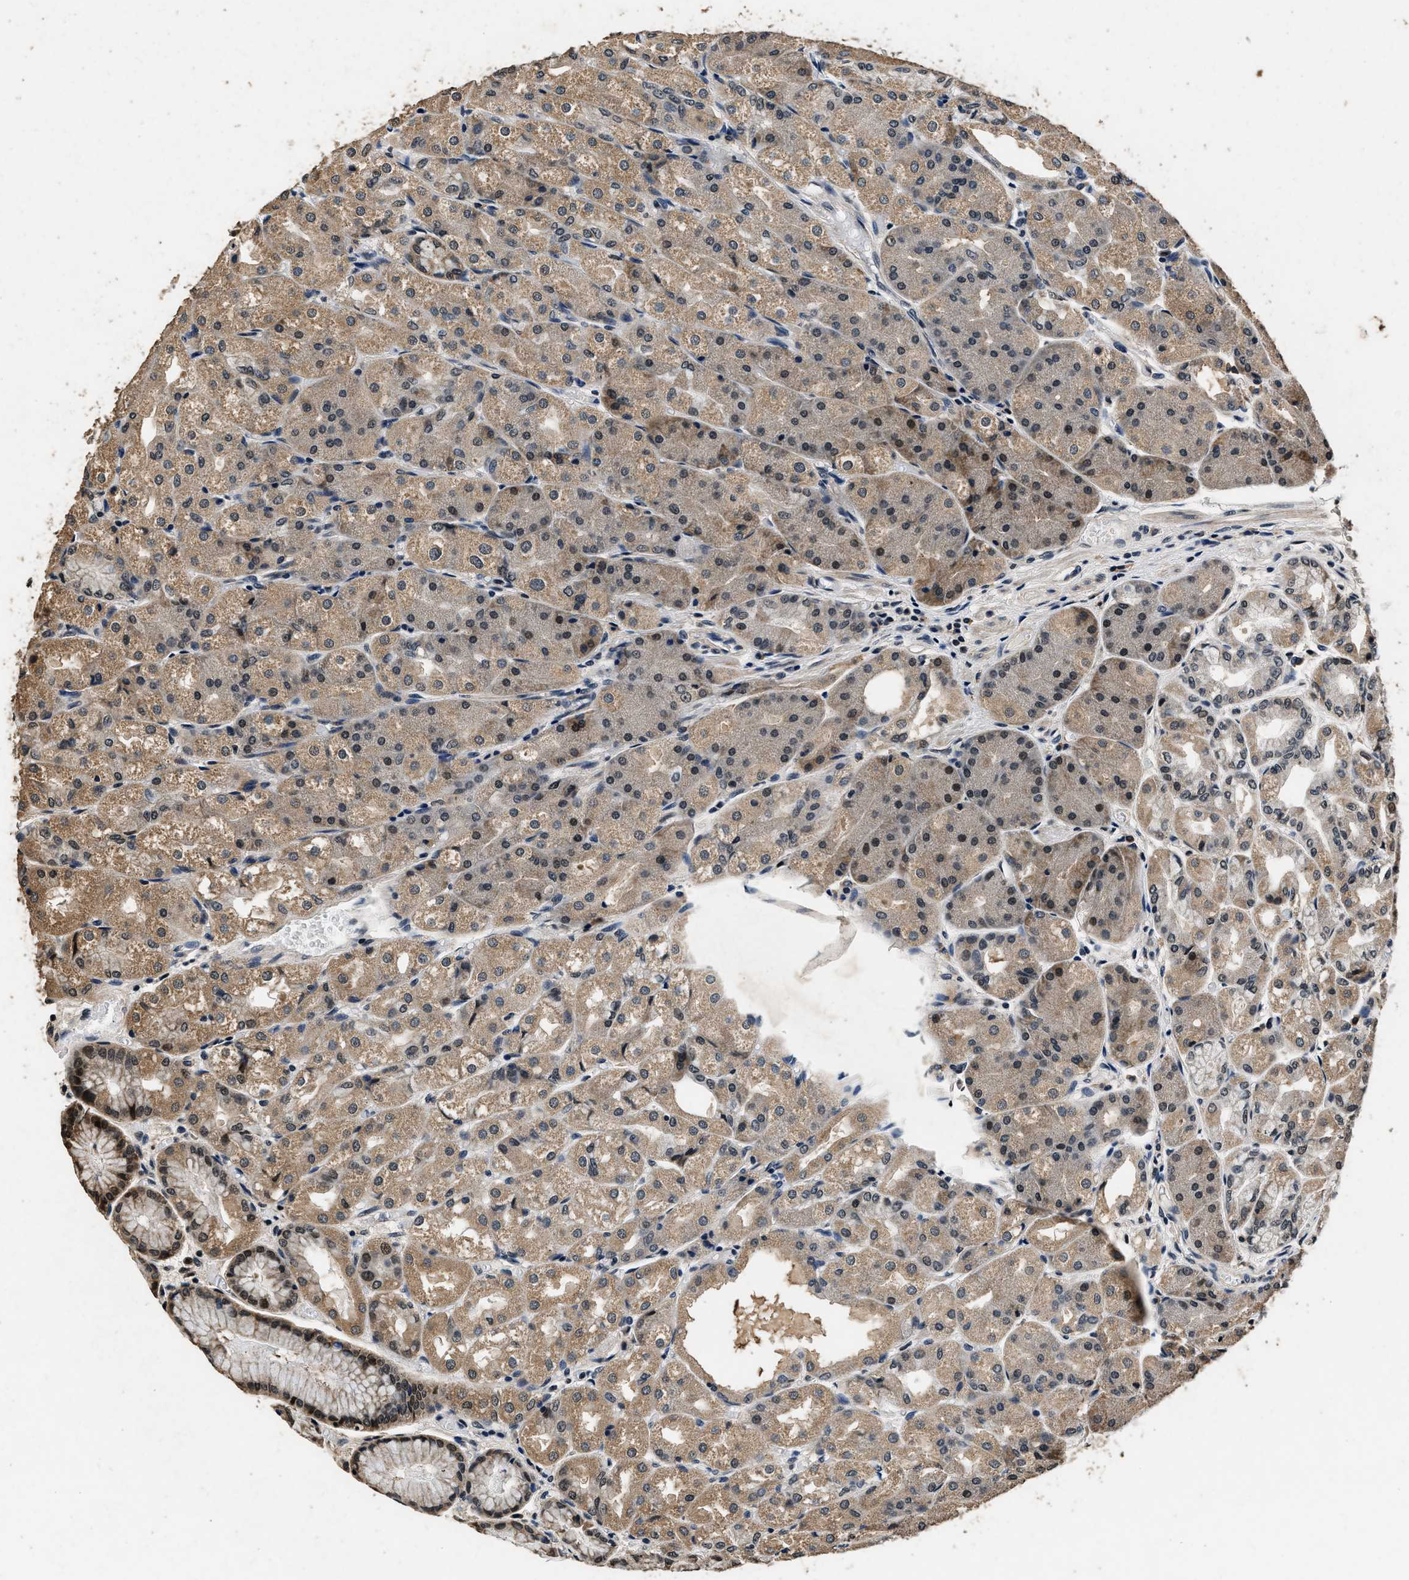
{"staining": {"intensity": "moderate", "quantity": ">75%", "location": "cytoplasmic/membranous,nuclear"}, "tissue": "stomach", "cell_type": "Glandular cells", "image_type": "normal", "snomed": [{"axis": "morphology", "description": "Normal tissue, NOS"}, {"axis": "topography", "description": "Stomach, upper"}], "caption": "Stomach stained with IHC displays moderate cytoplasmic/membranous,nuclear expression in approximately >75% of glandular cells.", "gene": "CSTF1", "patient": {"sex": "male", "age": 72}}